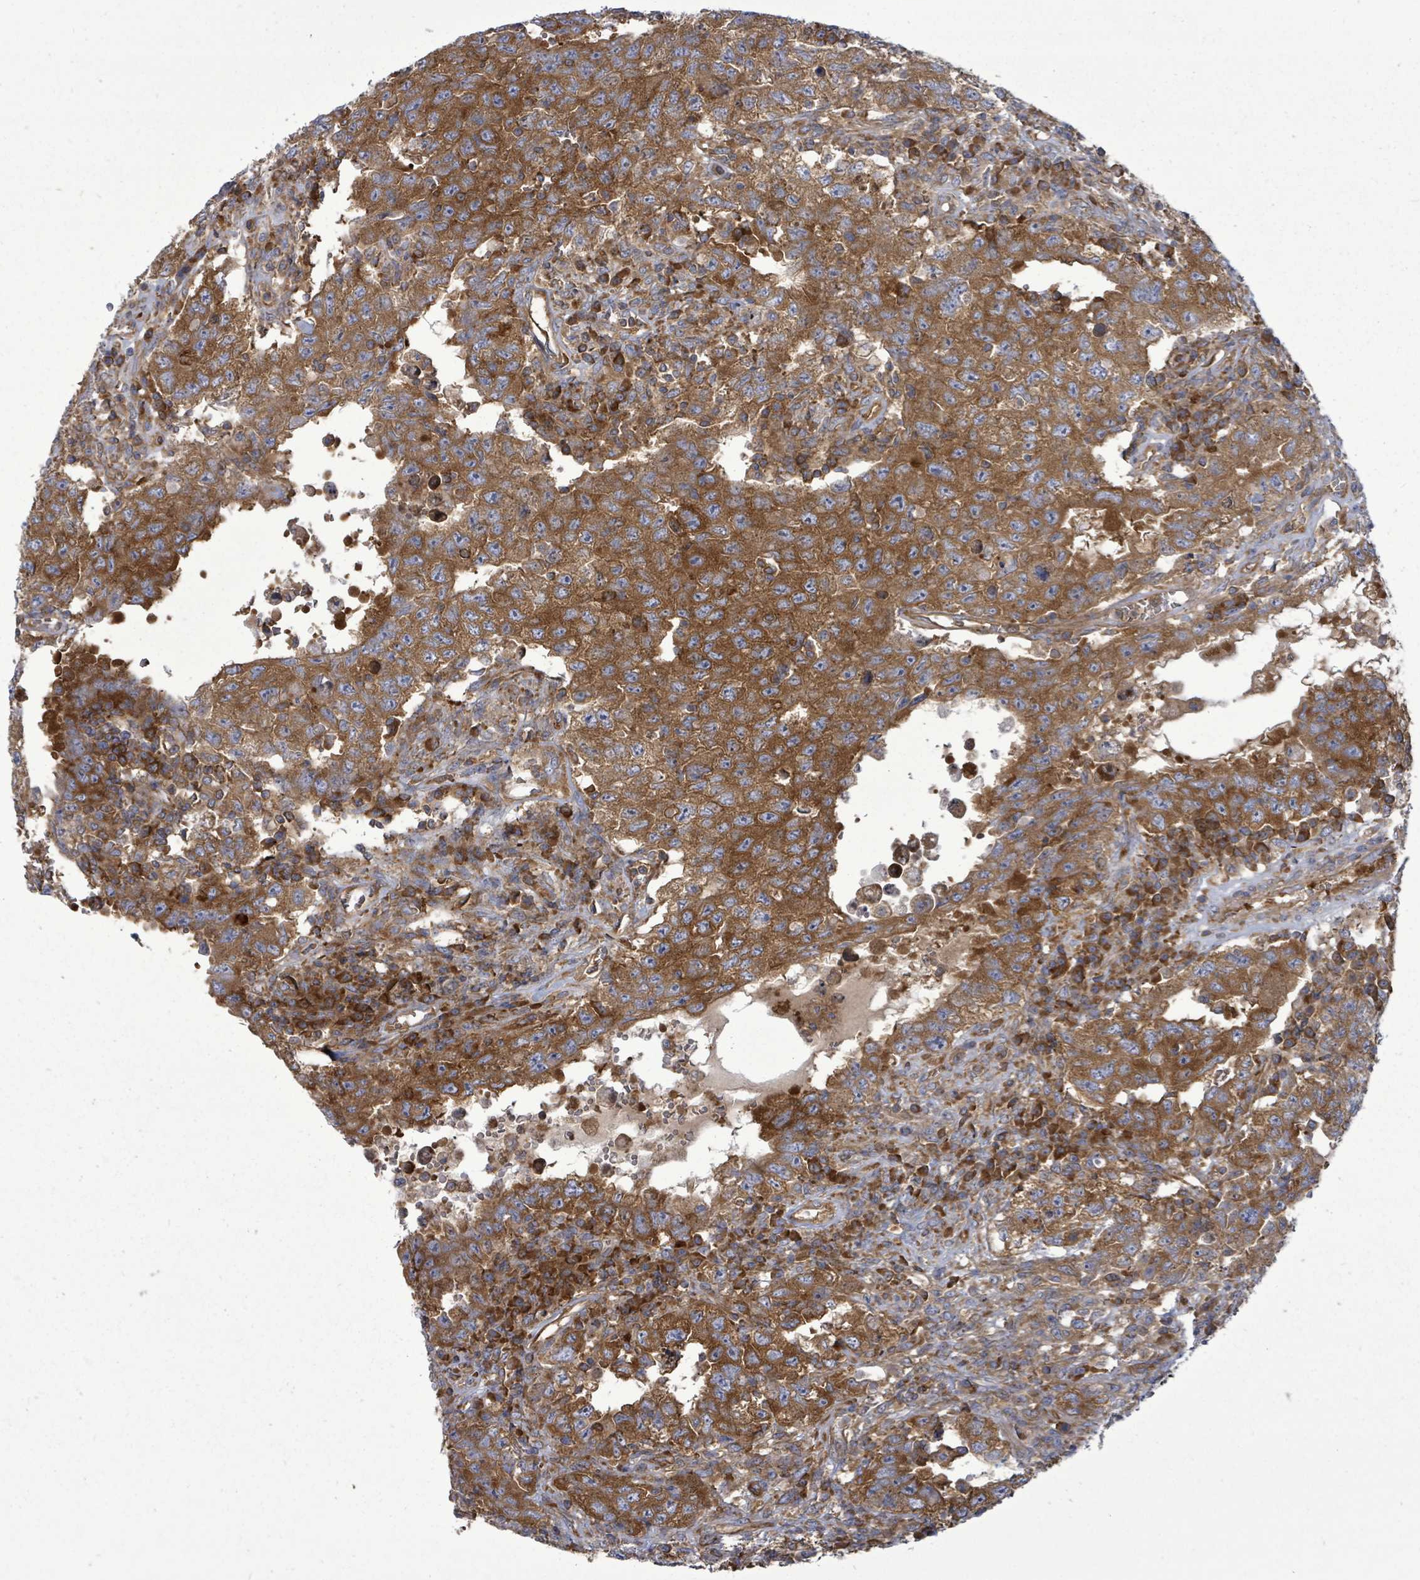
{"staining": {"intensity": "strong", "quantity": ">75%", "location": "cytoplasmic/membranous"}, "tissue": "testis cancer", "cell_type": "Tumor cells", "image_type": "cancer", "snomed": [{"axis": "morphology", "description": "Carcinoma, Embryonal, NOS"}, {"axis": "topography", "description": "Testis"}], "caption": "Strong cytoplasmic/membranous protein staining is seen in about >75% of tumor cells in embryonal carcinoma (testis).", "gene": "EIF3C", "patient": {"sex": "male", "age": 26}}